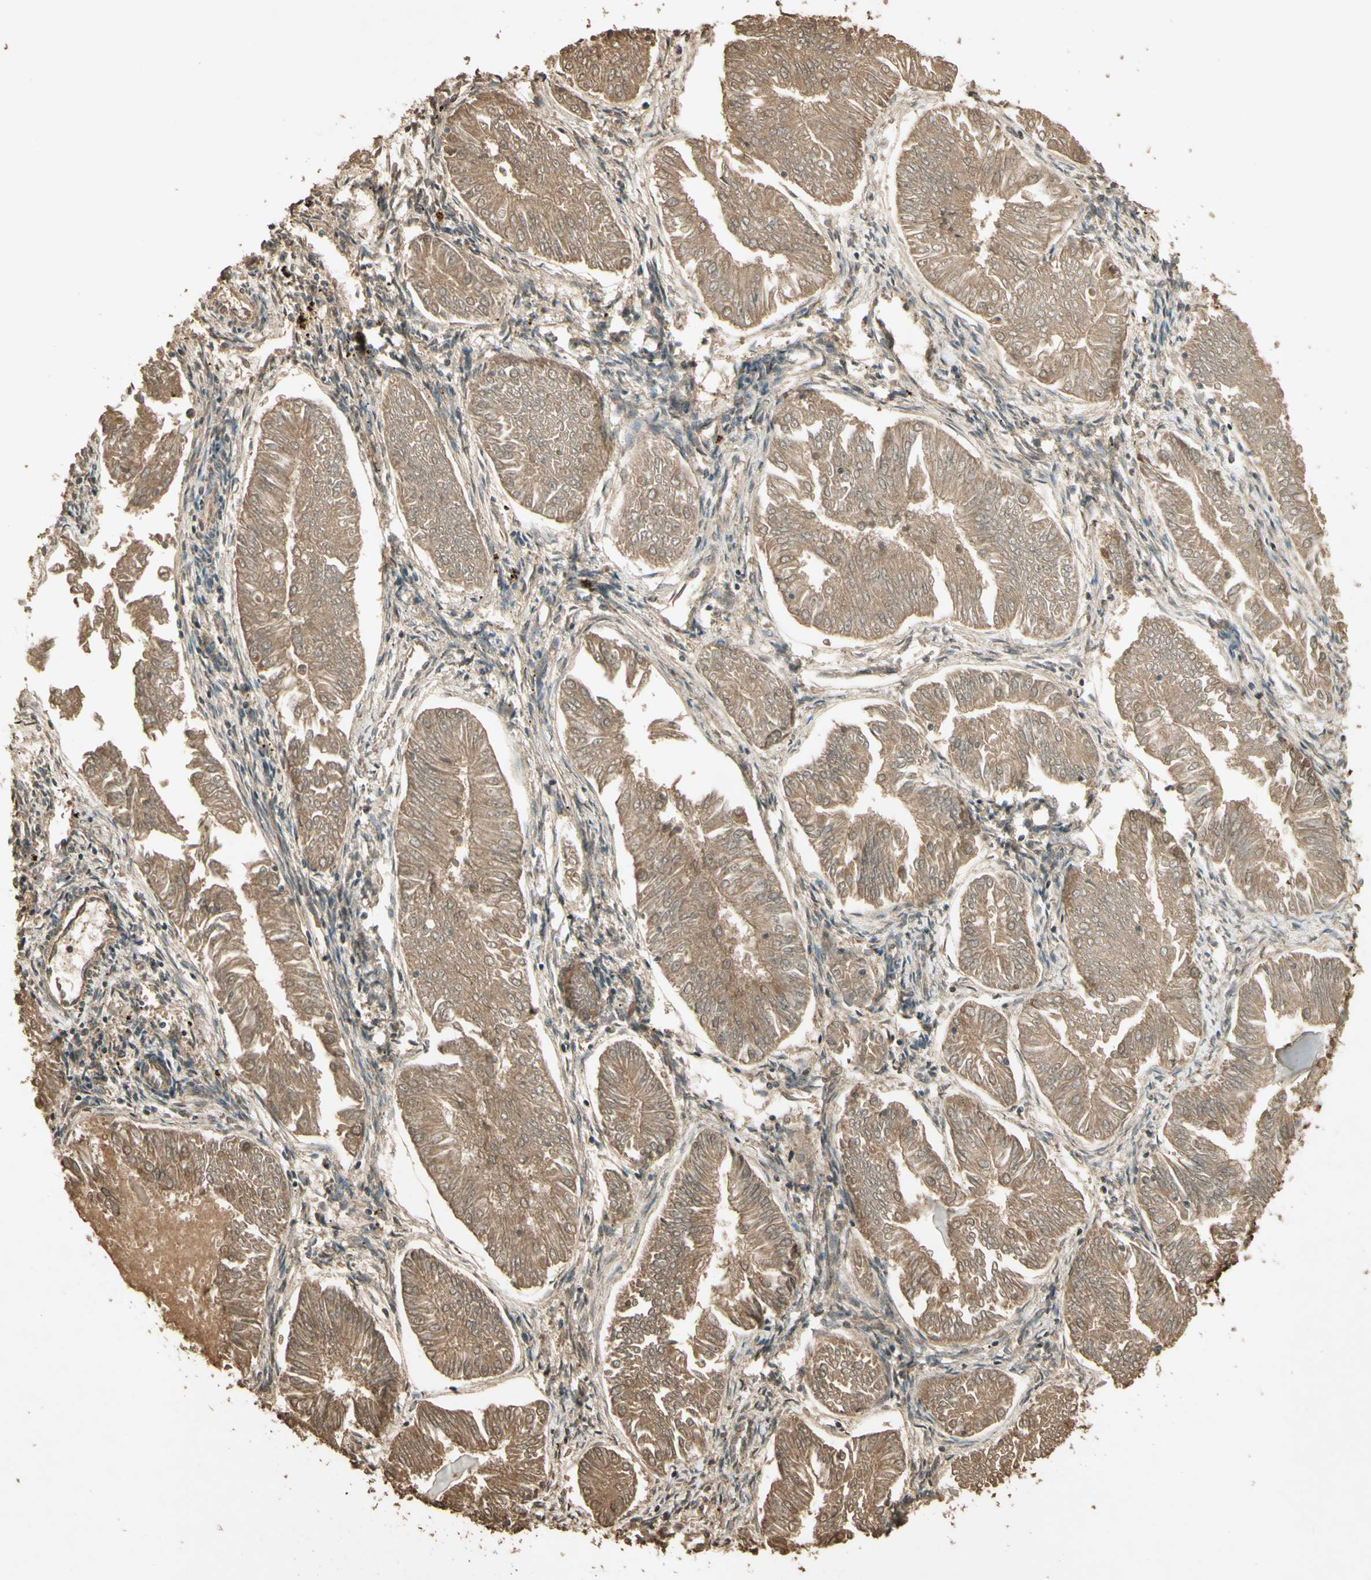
{"staining": {"intensity": "moderate", "quantity": ">75%", "location": "cytoplasmic/membranous"}, "tissue": "endometrial cancer", "cell_type": "Tumor cells", "image_type": "cancer", "snomed": [{"axis": "morphology", "description": "Adenocarcinoma, NOS"}, {"axis": "topography", "description": "Endometrium"}], "caption": "An immunohistochemistry photomicrograph of neoplastic tissue is shown. Protein staining in brown highlights moderate cytoplasmic/membranous positivity in endometrial cancer within tumor cells.", "gene": "SMAD9", "patient": {"sex": "female", "age": 53}}